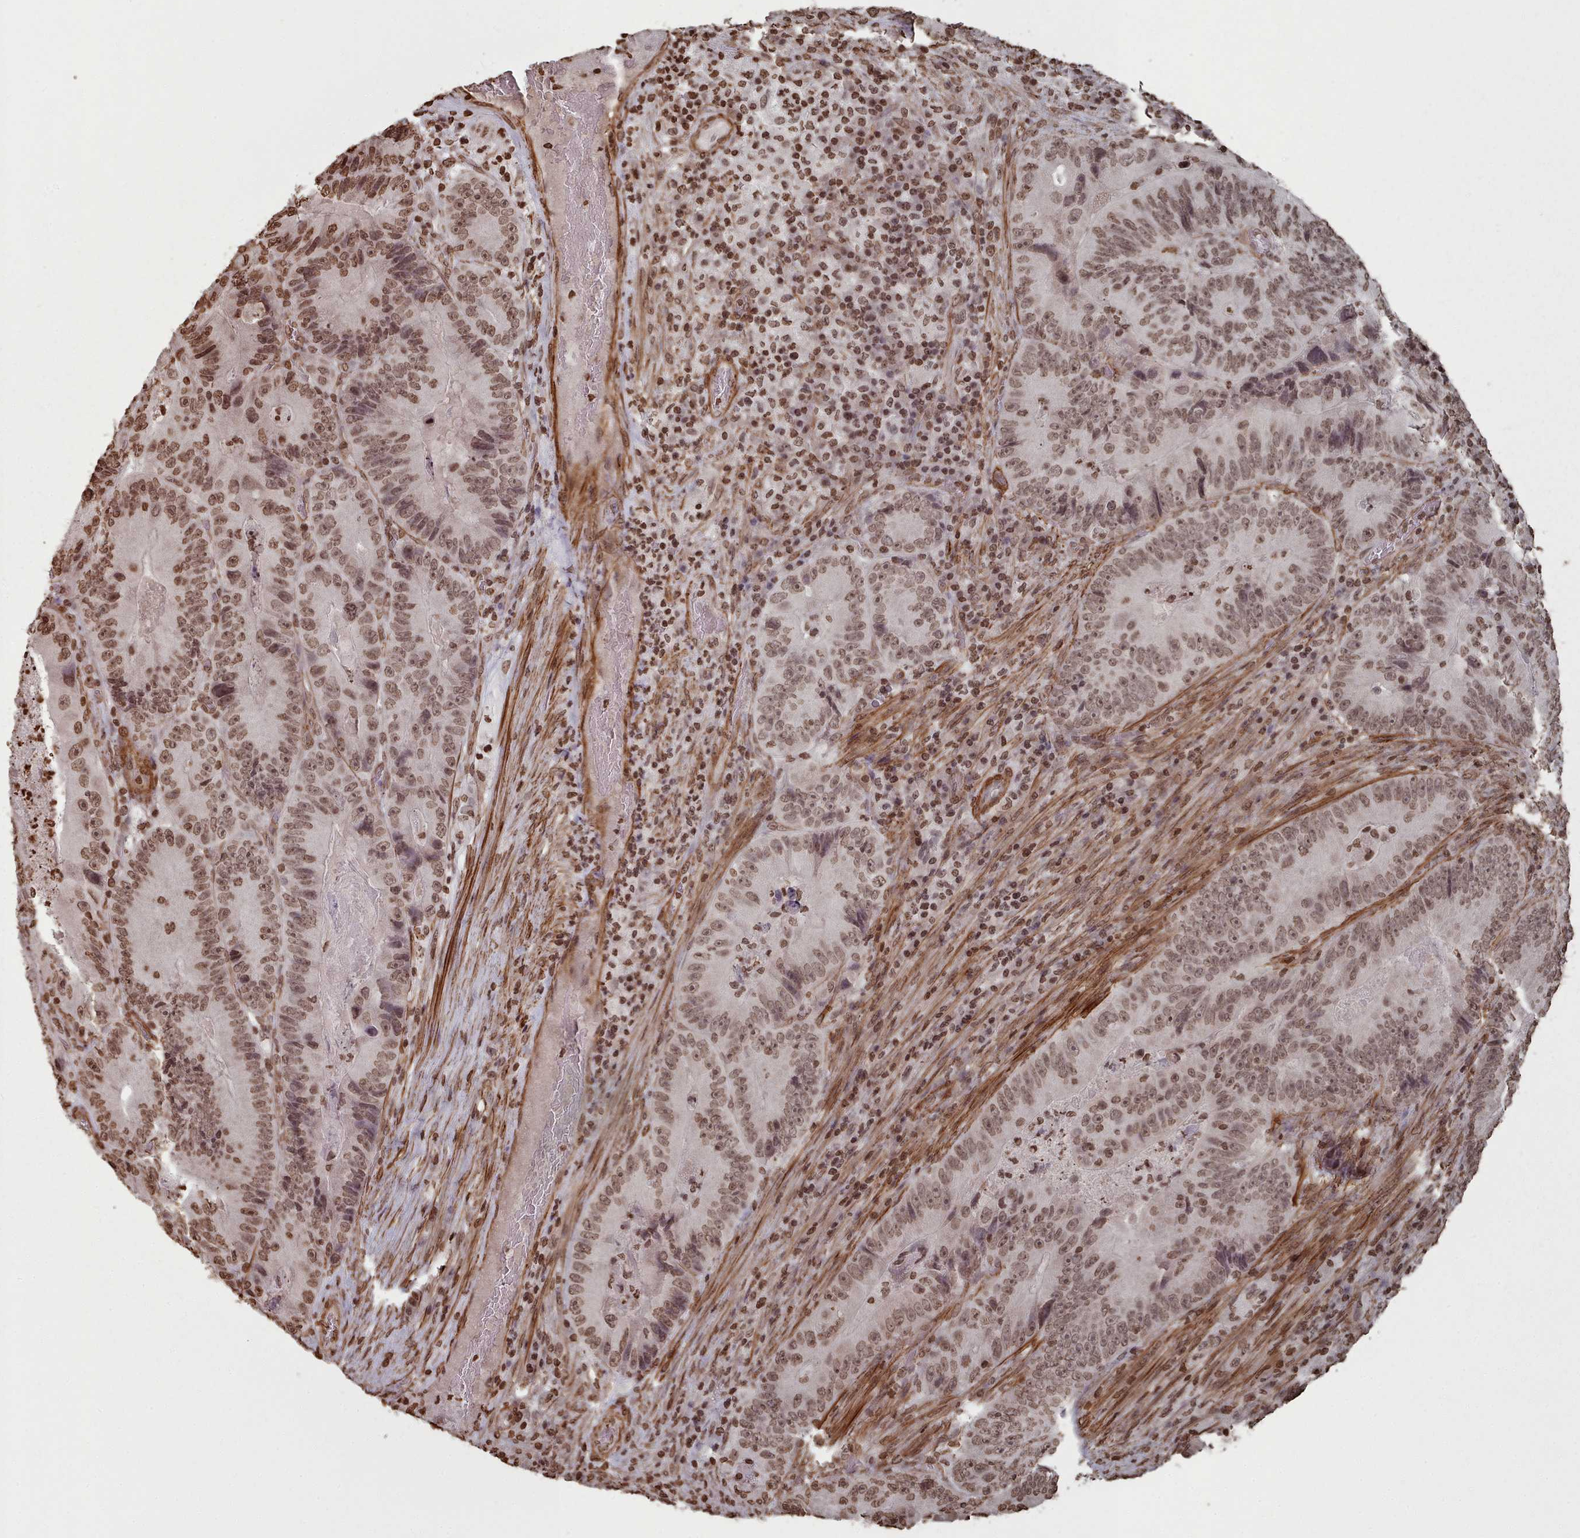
{"staining": {"intensity": "moderate", "quantity": ">75%", "location": "nuclear"}, "tissue": "colorectal cancer", "cell_type": "Tumor cells", "image_type": "cancer", "snomed": [{"axis": "morphology", "description": "Adenocarcinoma, NOS"}, {"axis": "topography", "description": "Colon"}], "caption": "Colorectal adenocarcinoma stained for a protein (brown) reveals moderate nuclear positive expression in about >75% of tumor cells.", "gene": "PLEKHG5", "patient": {"sex": "female", "age": 86}}